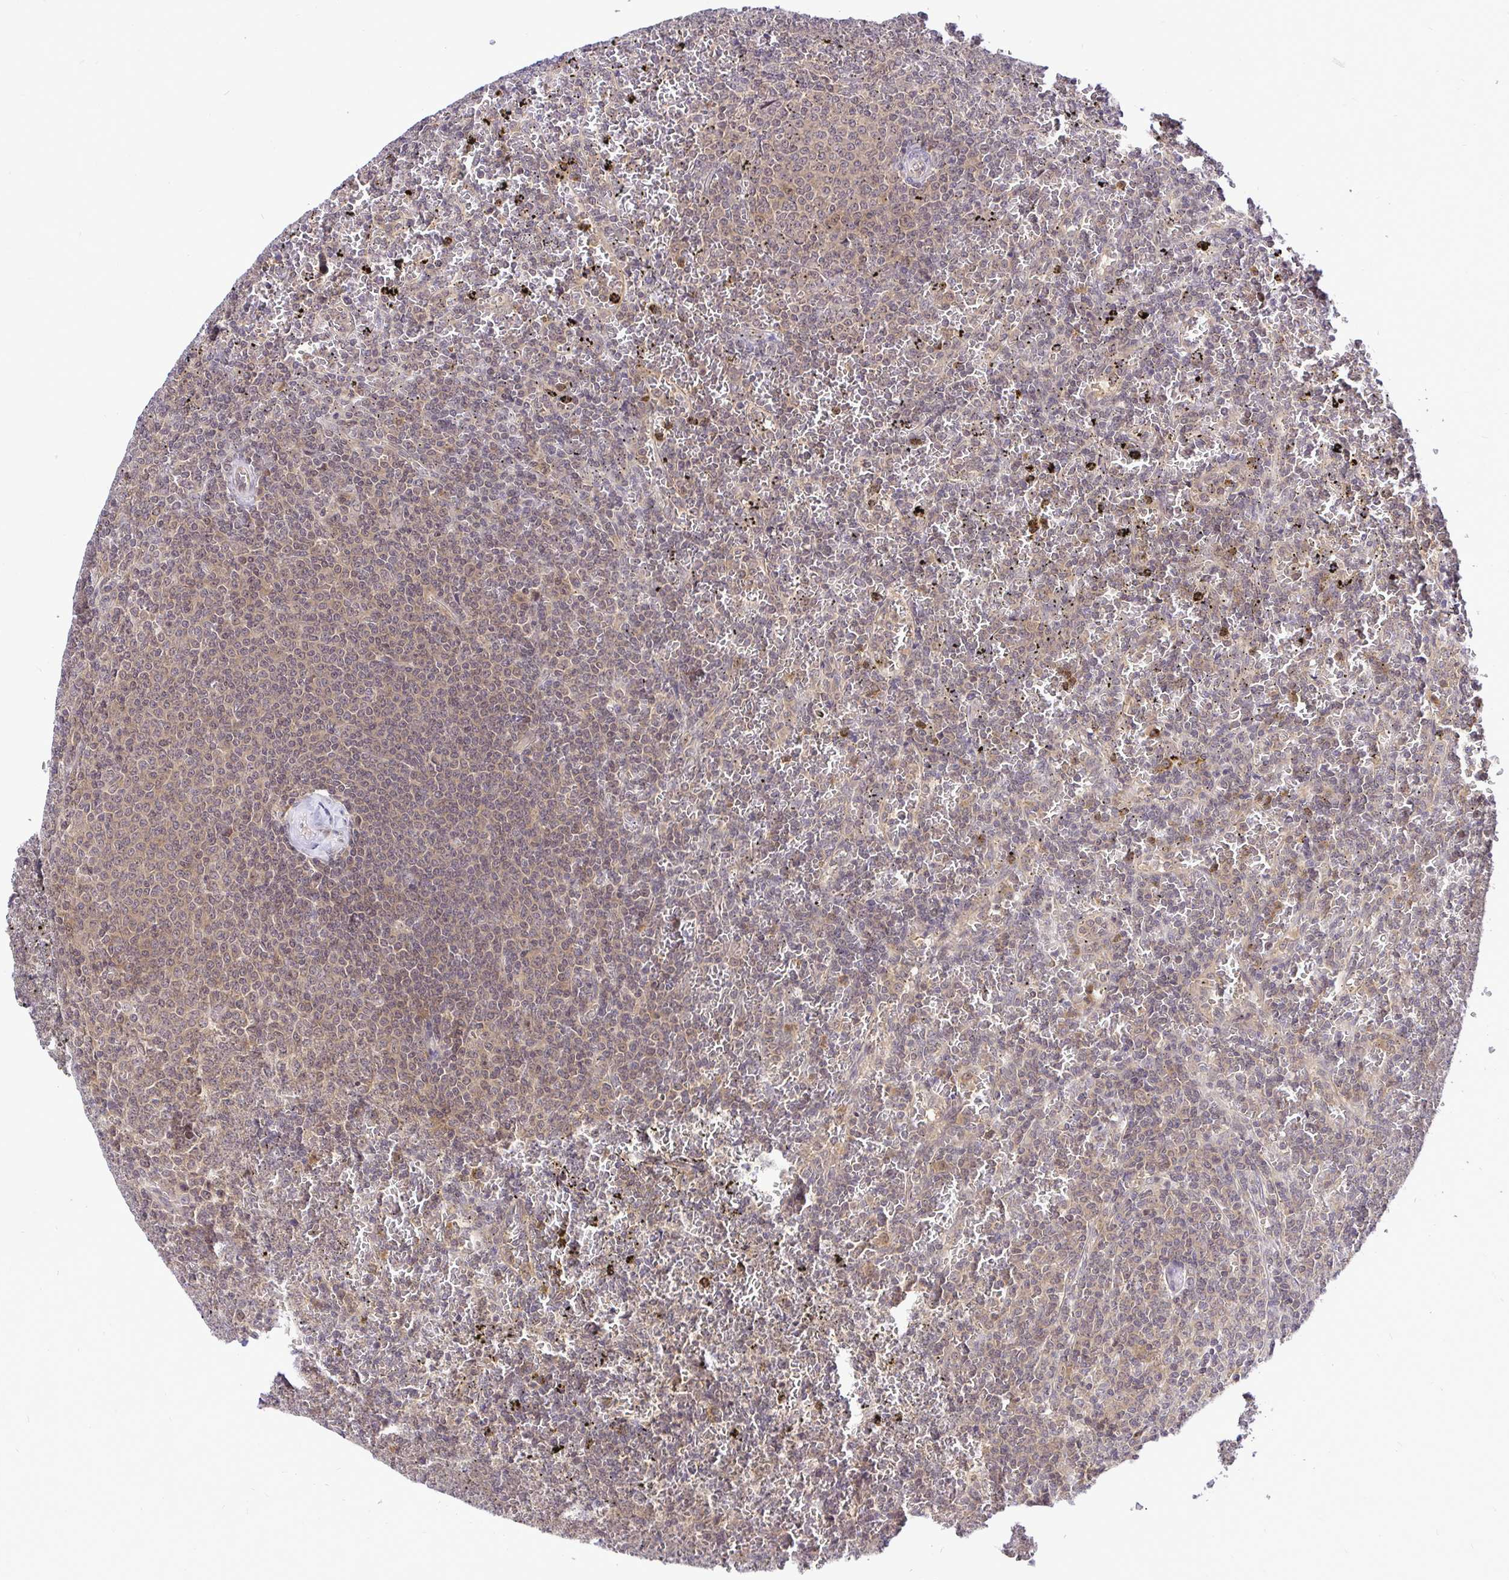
{"staining": {"intensity": "weak", "quantity": "25%-75%", "location": "cytoplasmic/membranous,nuclear"}, "tissue": "lymphoma", "cell_type": "Tumor cells", "image_type": "cancer", "snomed": [{"axis": "morphology", "description": "Malignant lymphoma, non-Hodgkin's type, Low grade"}, {"axis": "topography", "description": "Spleen"}], "caption": "Weak cytoplasmic/membranous and nuclear protein positivity is appreciated in approximately 25%-75% of tumor cells in low-grade malignant lymphoma, non-Hodgkin's type.", "gene": "UBE2M", "patient": {"sex": "female", "age": 77}}